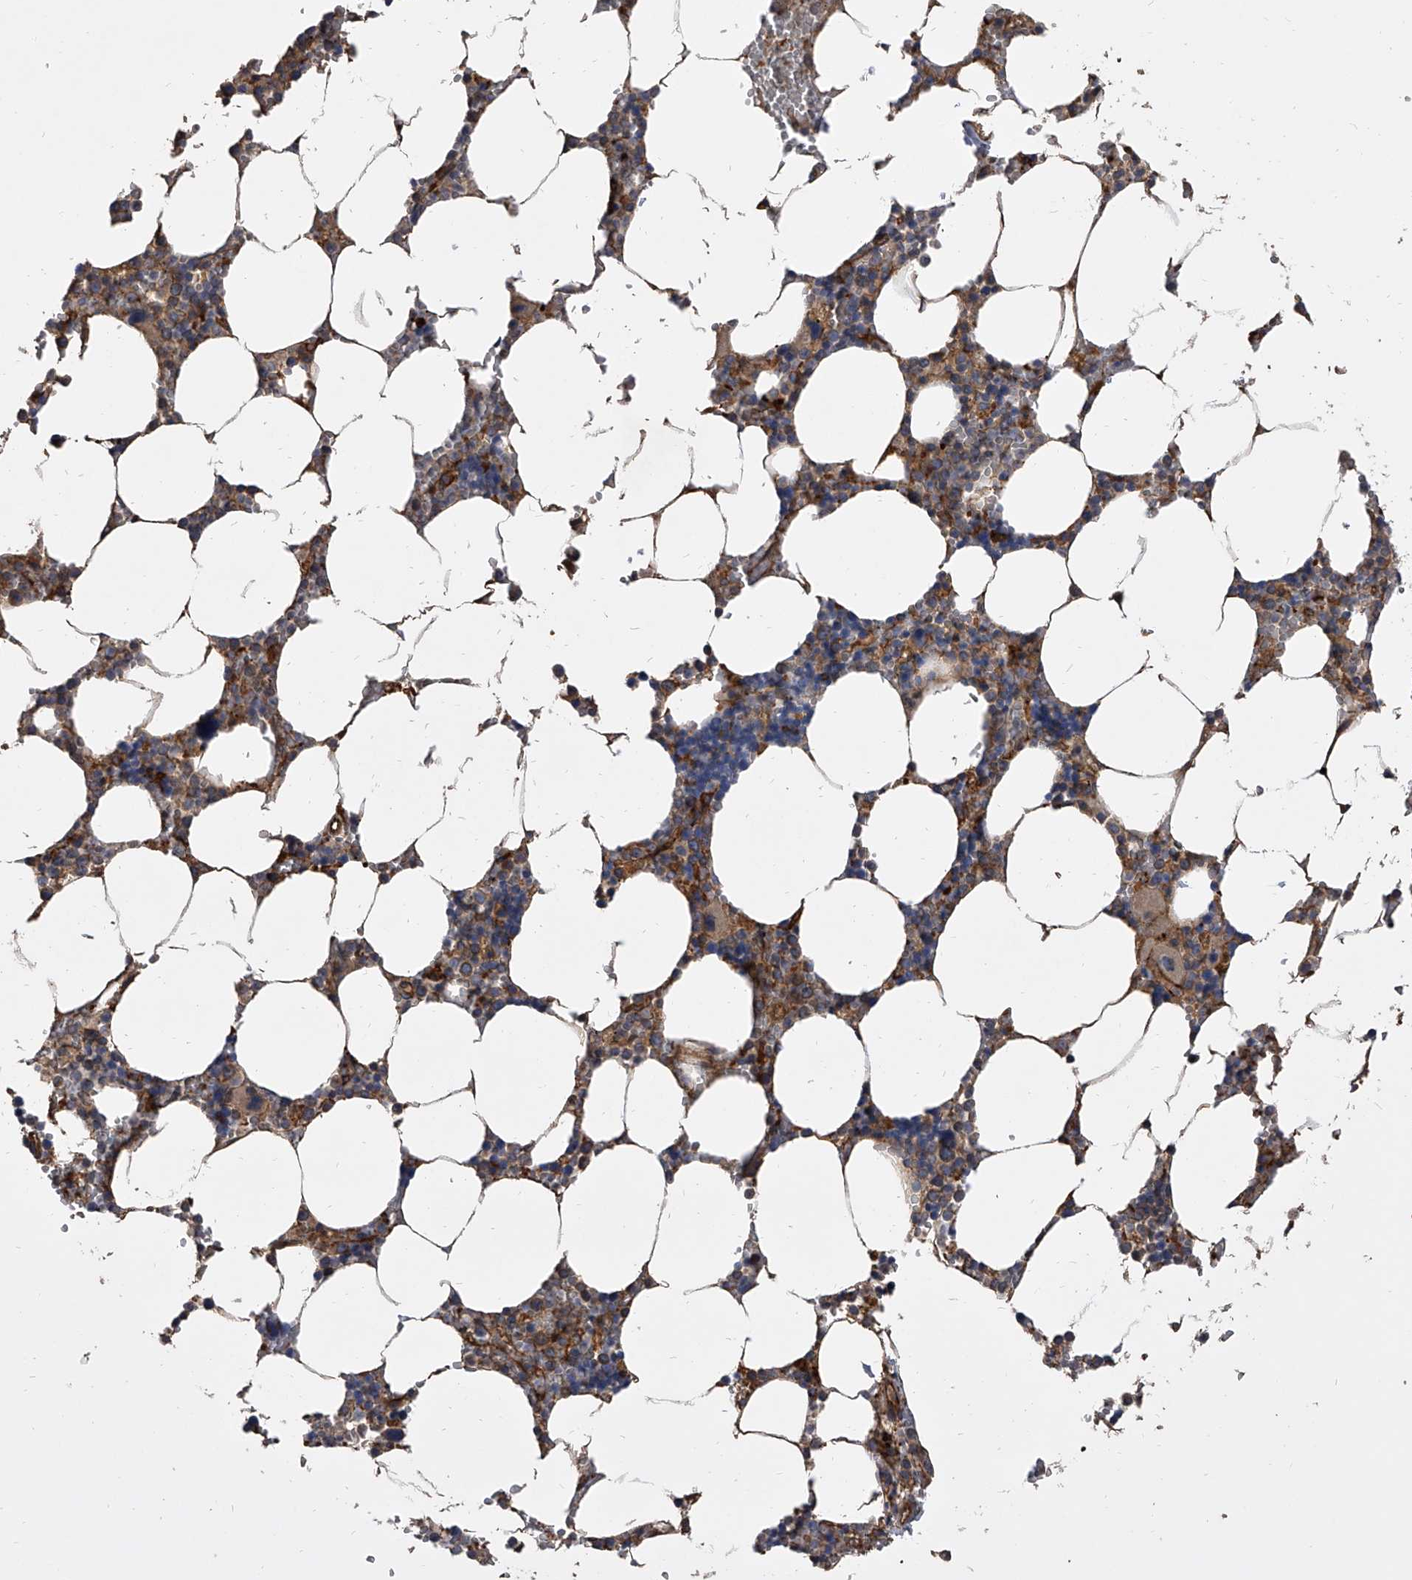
{"staining": {"intensity": "moderate", "quantity": ">75%", "location": "cytoplasmic/membranous"}, "tissue": "bone marrow", "cell_type": "Hematopoietic cells", "image_type": "normal", "snomed": [{"axis": "morphology", "description": "Normal tissue, NOS"}, {"axis": "topography", "description": "Bone marrow"}], "caption": "High-power microscopy captured an immunohistochemistry micrograph of benign bone marrow, revealing moderate cytoplasmic/membranous expression in approximately >75% of hematopoietic cells.", "gene": "EXOC4", "patient": {"sex": "male", "age": 70}}